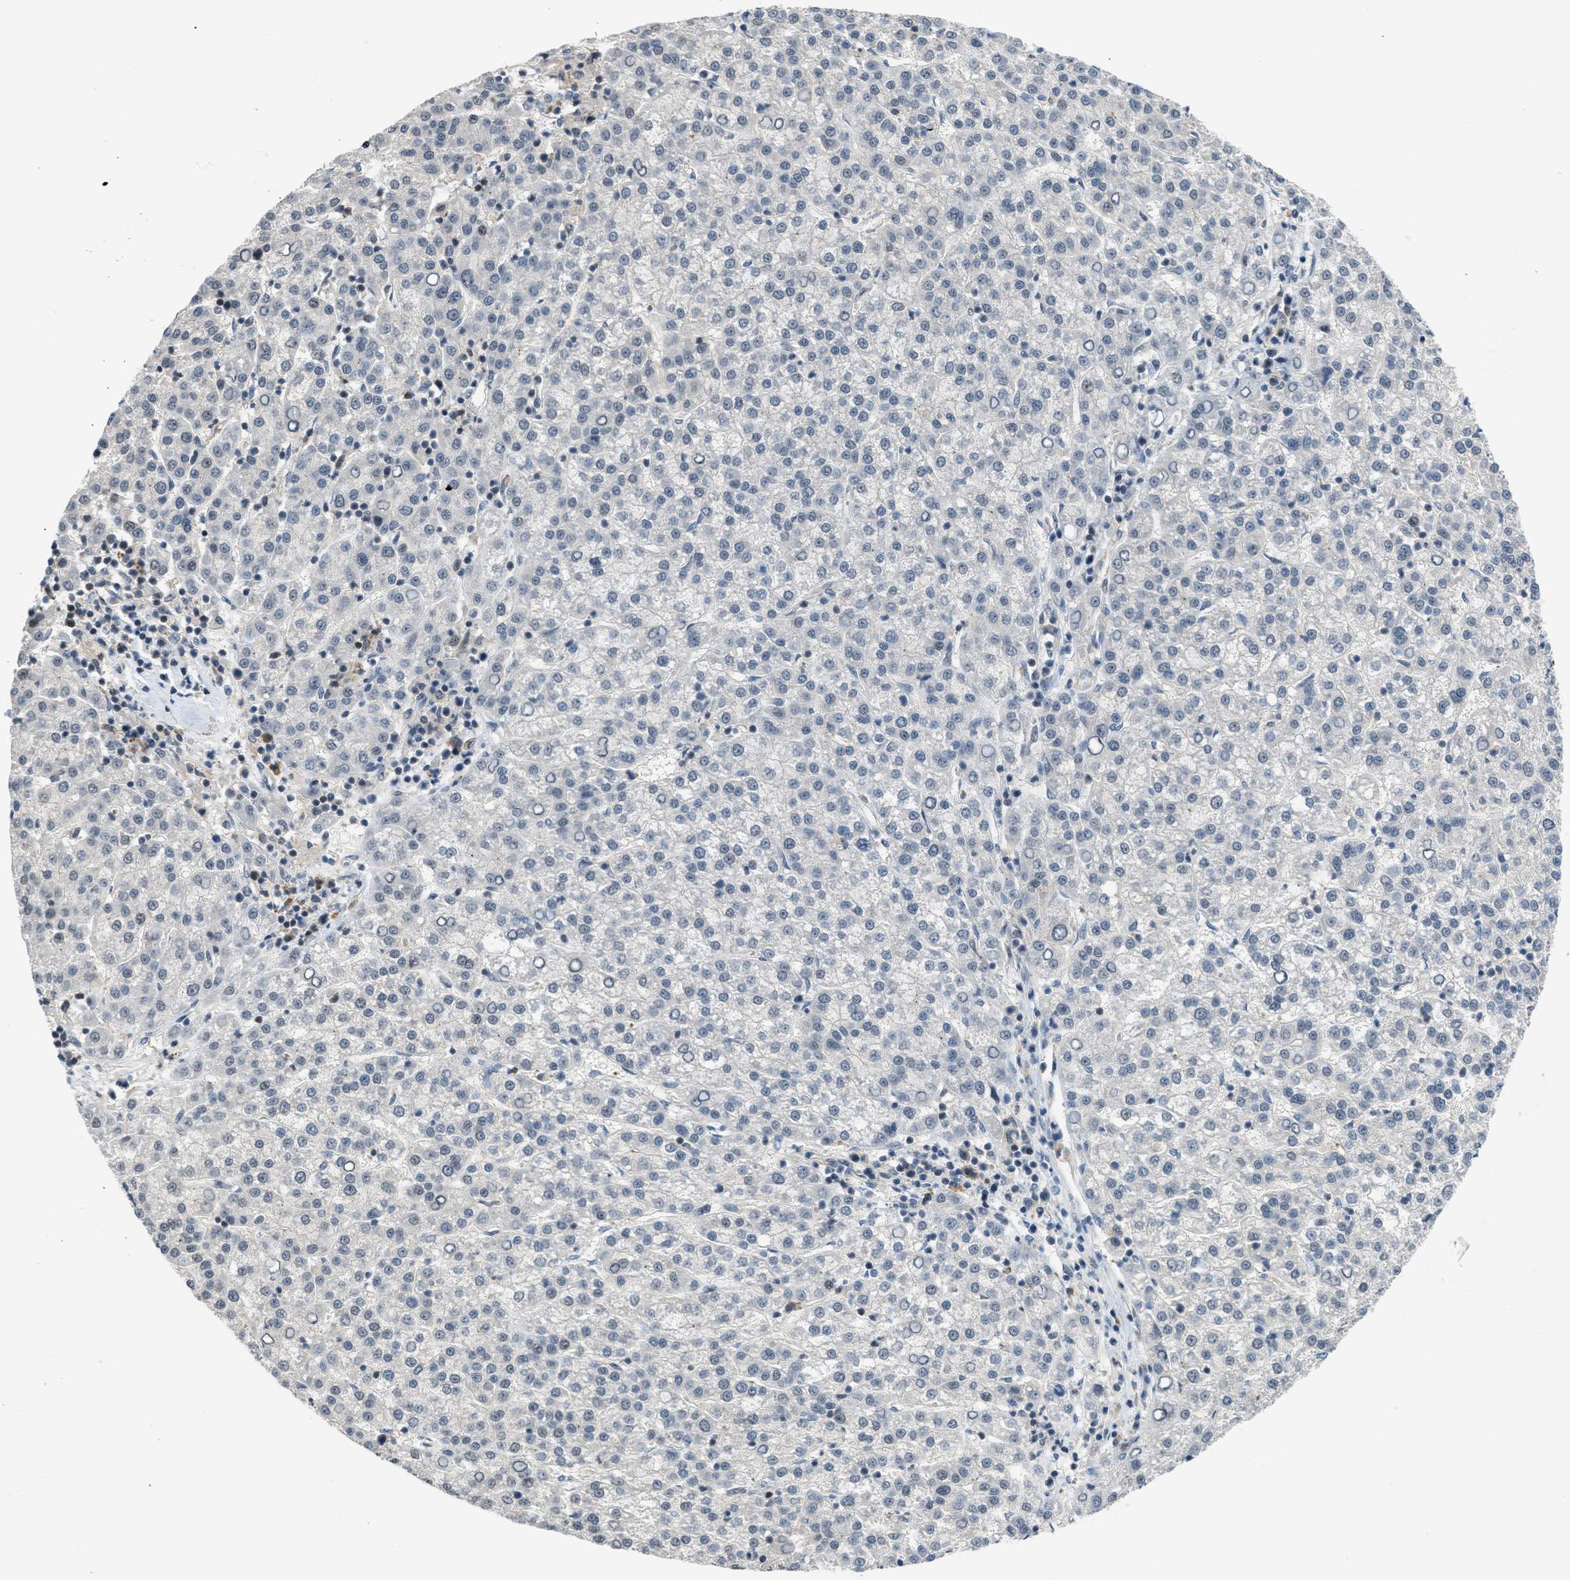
{"staining": {"intensity": "negative", "quantity": "none", "location": "none"}, "tissue": "liver cancer", "cell_type": "Tumor cells", "image_type": "cancer", "snomed": [{"axis": "morphology", "description": "Carcinoma, Hepatocellular, NOS"}, {"axis": "topography", "description": "Liver"}], "caption": "Human liver hepatocellular carcinoma stained for a protein using IHC displays no expression in tumor cells.", "gene": "TTBK2", "patient": {"sex": "female", "age": 58}}